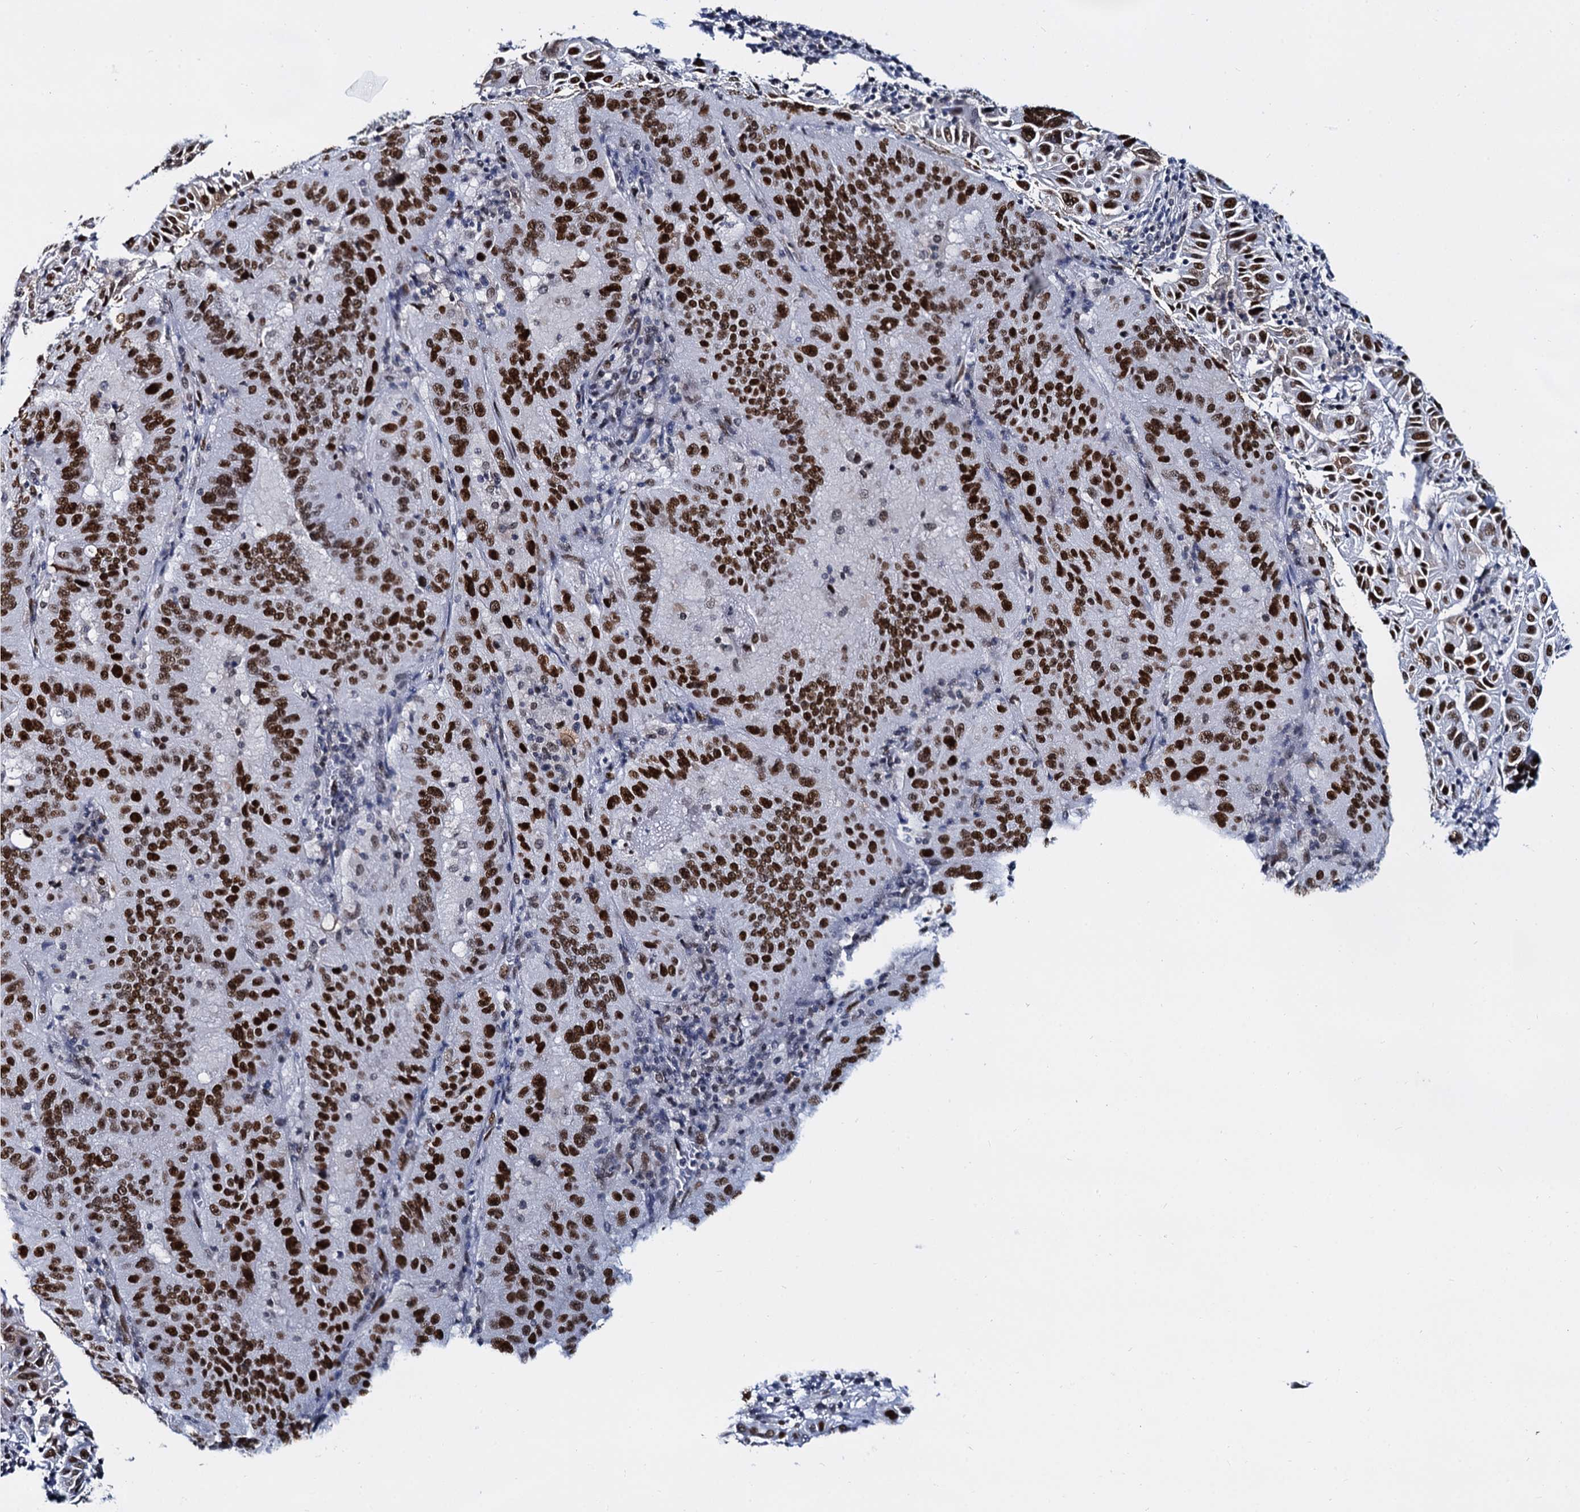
{"staining": {"intensity": "strong", "quantity": ">75%", "location": "nuclear"}, "tissue": "pancreatic cancer", "cell_type": "Tumor cells", "image_type": "cancer", "snomed": [{"axis": "morphology", "description": "Adenocarcinoma, NOS"}, {"axis": "topography", "description": "Pancreas"}], "caption": "IHC micrograph of human adenocarcinoma (pancreatic) stained for a protein (brown), which shows high levels of strong nuclear expression in approximately >75% of tumor cells.", "gene": "CMAS", "patient": {"sex": "male", "age": 63}}